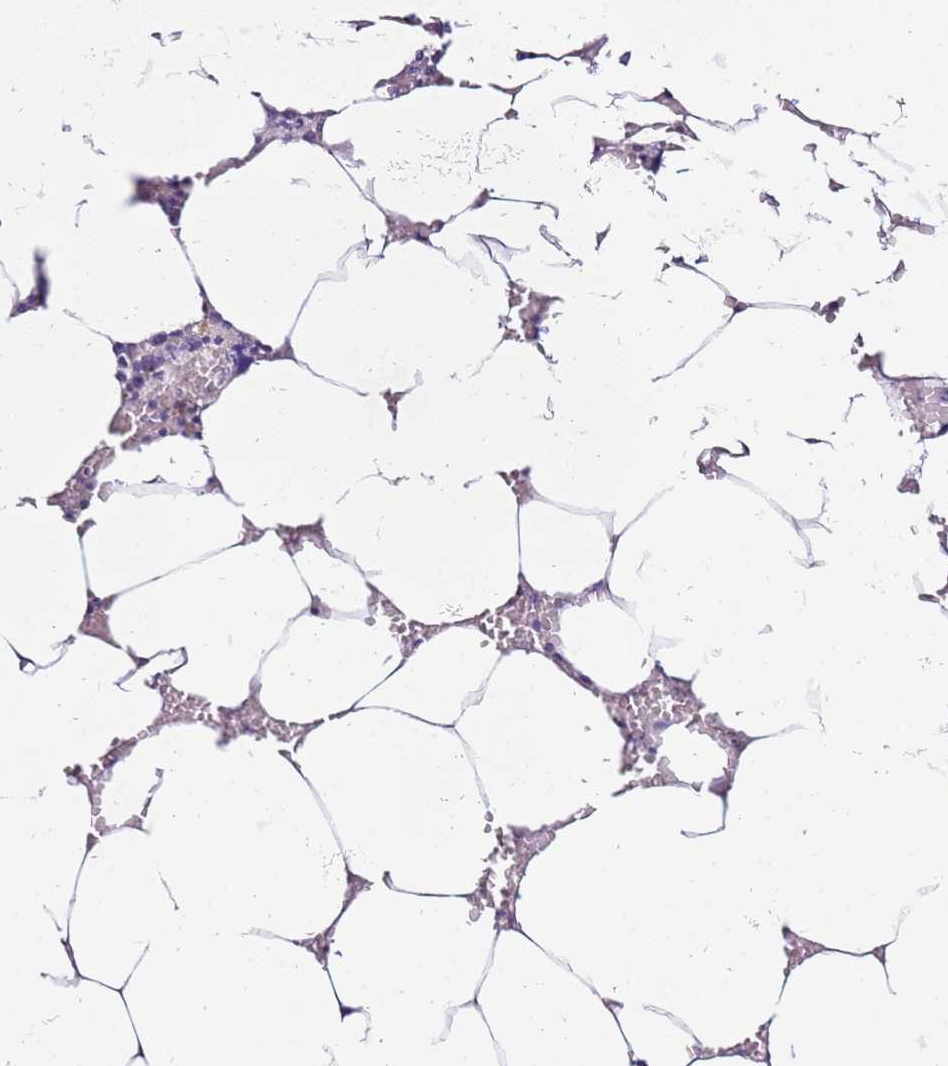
{"staining": {"intensity": "negative", "quantity": "none", "location": "none"}, "tissue": "bone marrow", "cell_type": "Hematopoietic cells", "image_type": "normal", "snomed": [{"axis": "morphology", "description": "Normal tissue, NOS"}, {"axis": "topography", "description": "Bone marrow"}], "caption": "IHC photomicrograph of unremarkable human bone marrow stained for a protein (brown), which reveals no staining in hematopoietic cells.", "gene": "HGD", "patient": {"sex": "male", "age": 70}}